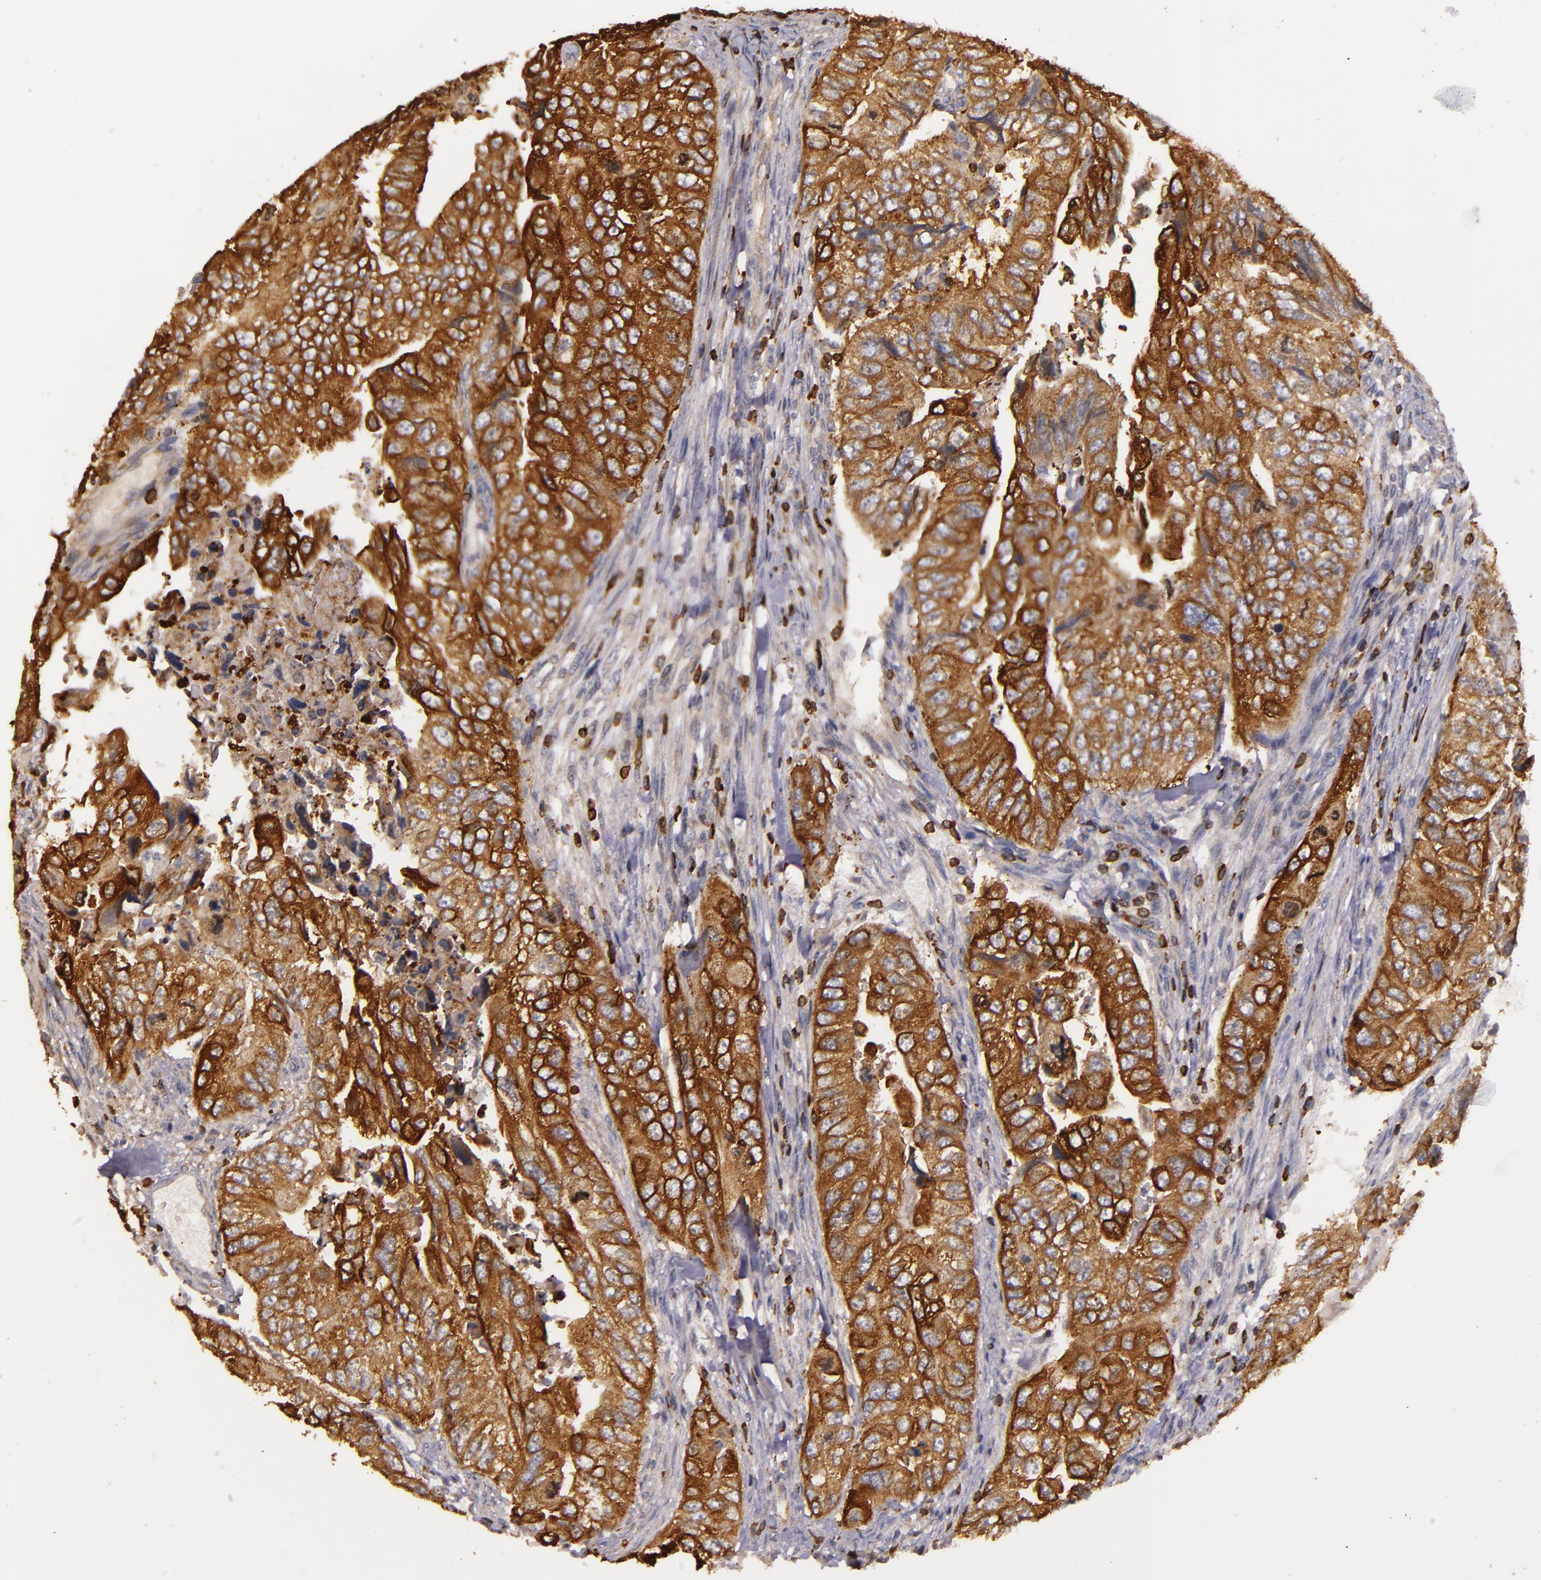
{"staining": {"intensity": "strong", "quantity": ">75%", "location": "cytoplasmic/membranous"}, "tissue": "colorectal cancer", "cell_type": "Tumor cells", "image_type": "cancer", "snomed": [{"axis": "morphology", "description": "Adenocarcinoma, NOS"}, {"axis": "topography", "description": "Colon"}], "caption": "A high amount of strong cytoplasmic/membranous positivity is identified in about >75% of tumor cells in adenocarcinoma (colorectal) tissue.", "gene": "SLC9A3R1", "patient": {"sex": "female", "age": 11}}